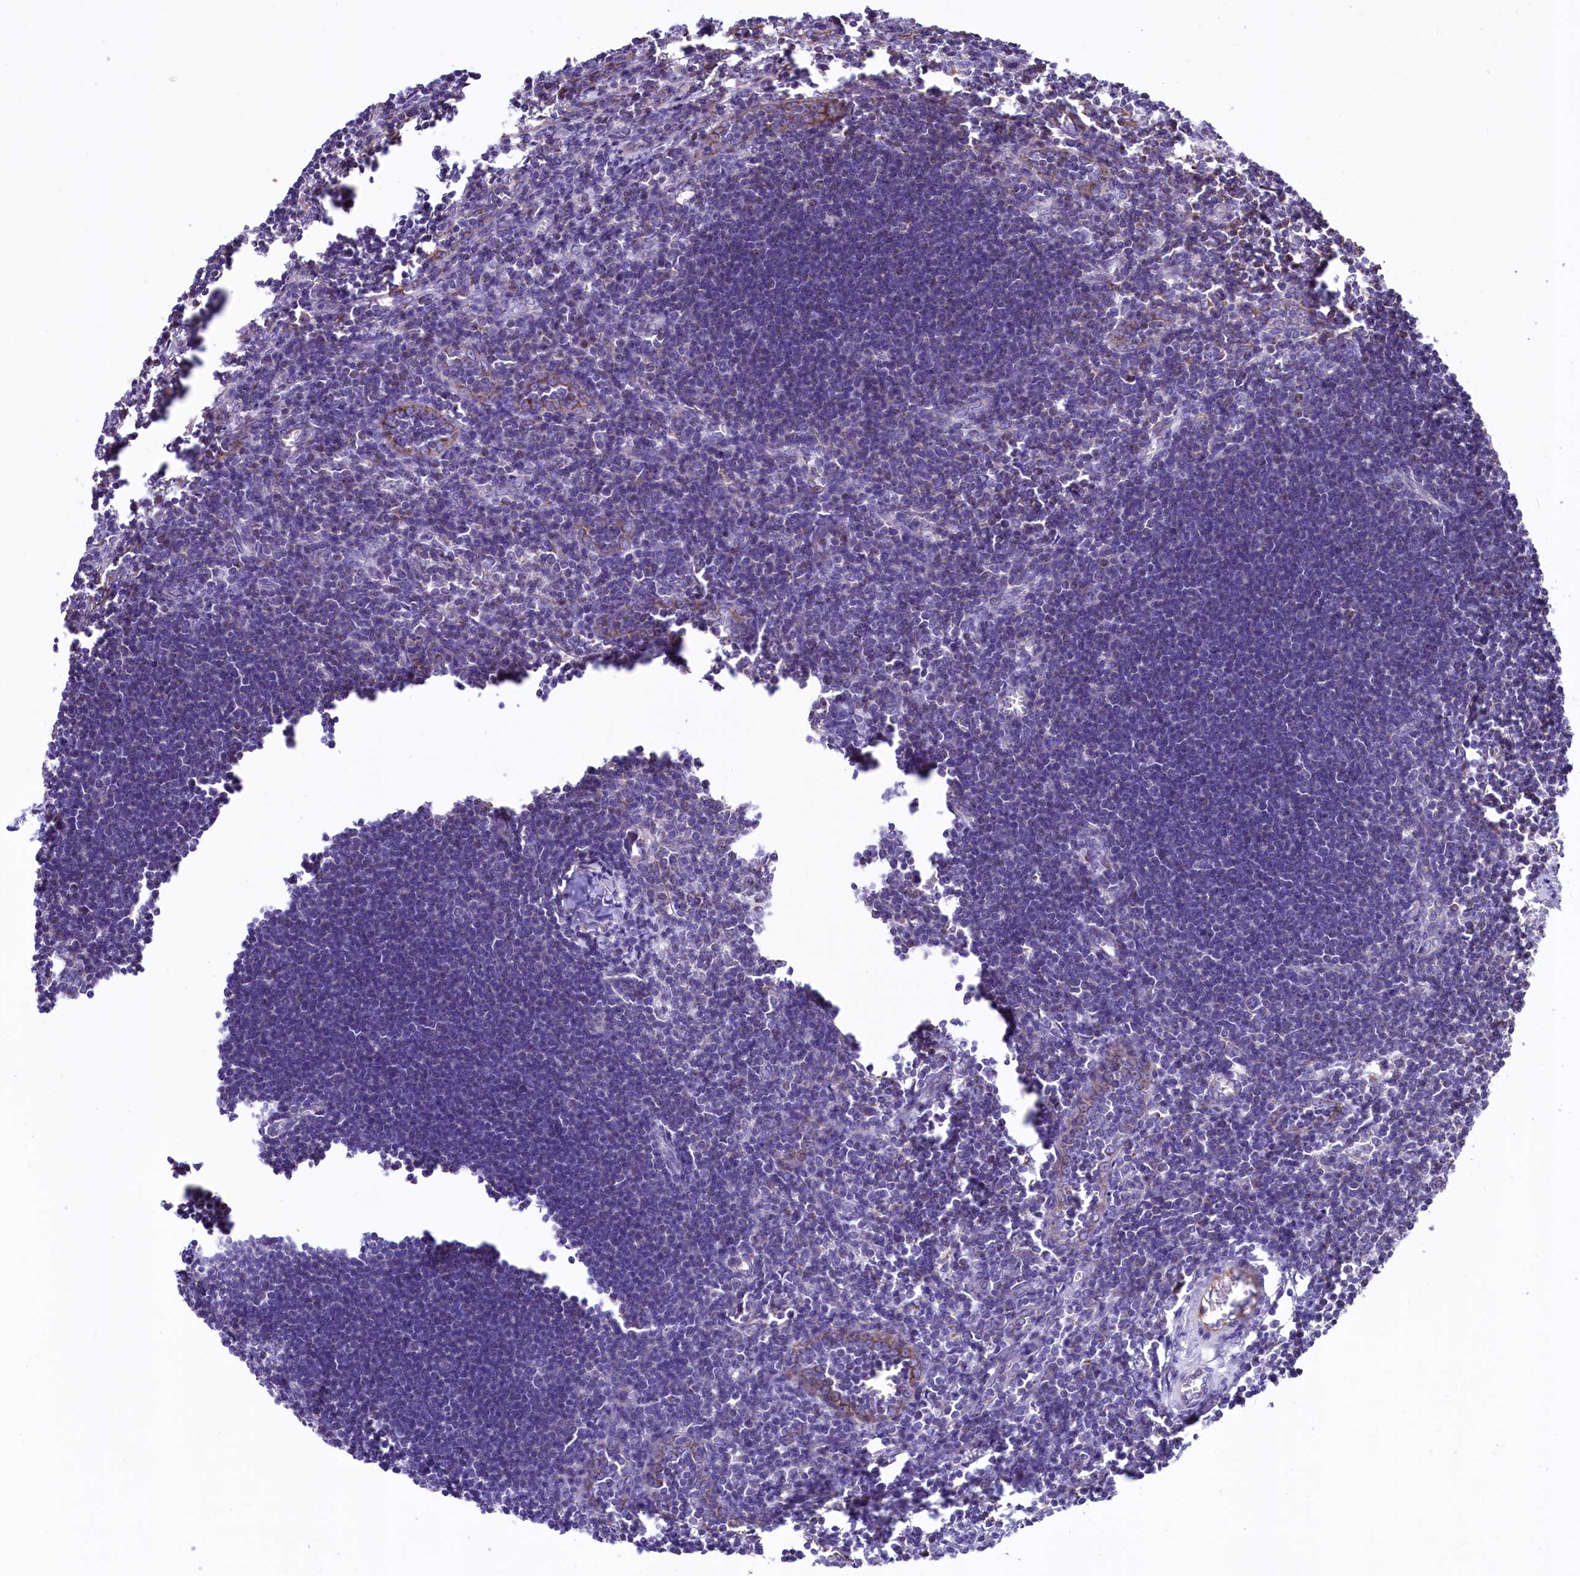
{"staining": {"intensity": "negative", "quantity": "none", "location": "none"}, "tissue": "lymph node", "cell_type": "Germinal center cells", "image_type": "normal", "snomed": [{"axis": "morphology", "description": "Normal tissue, NOS"}, {"axis": "morphology", "description": "Malignant melanoma, Metastatic site"}, {"axis": "topography", "description": "Lymph node"}], "caption": "An immunohistochemistry (IHC) photomicrograph of normal lymph node is shown. There is no staining in germinal center cells of lymph node.", "gene": "VWCE", "patient": {"sex": "male", "age": 41}}